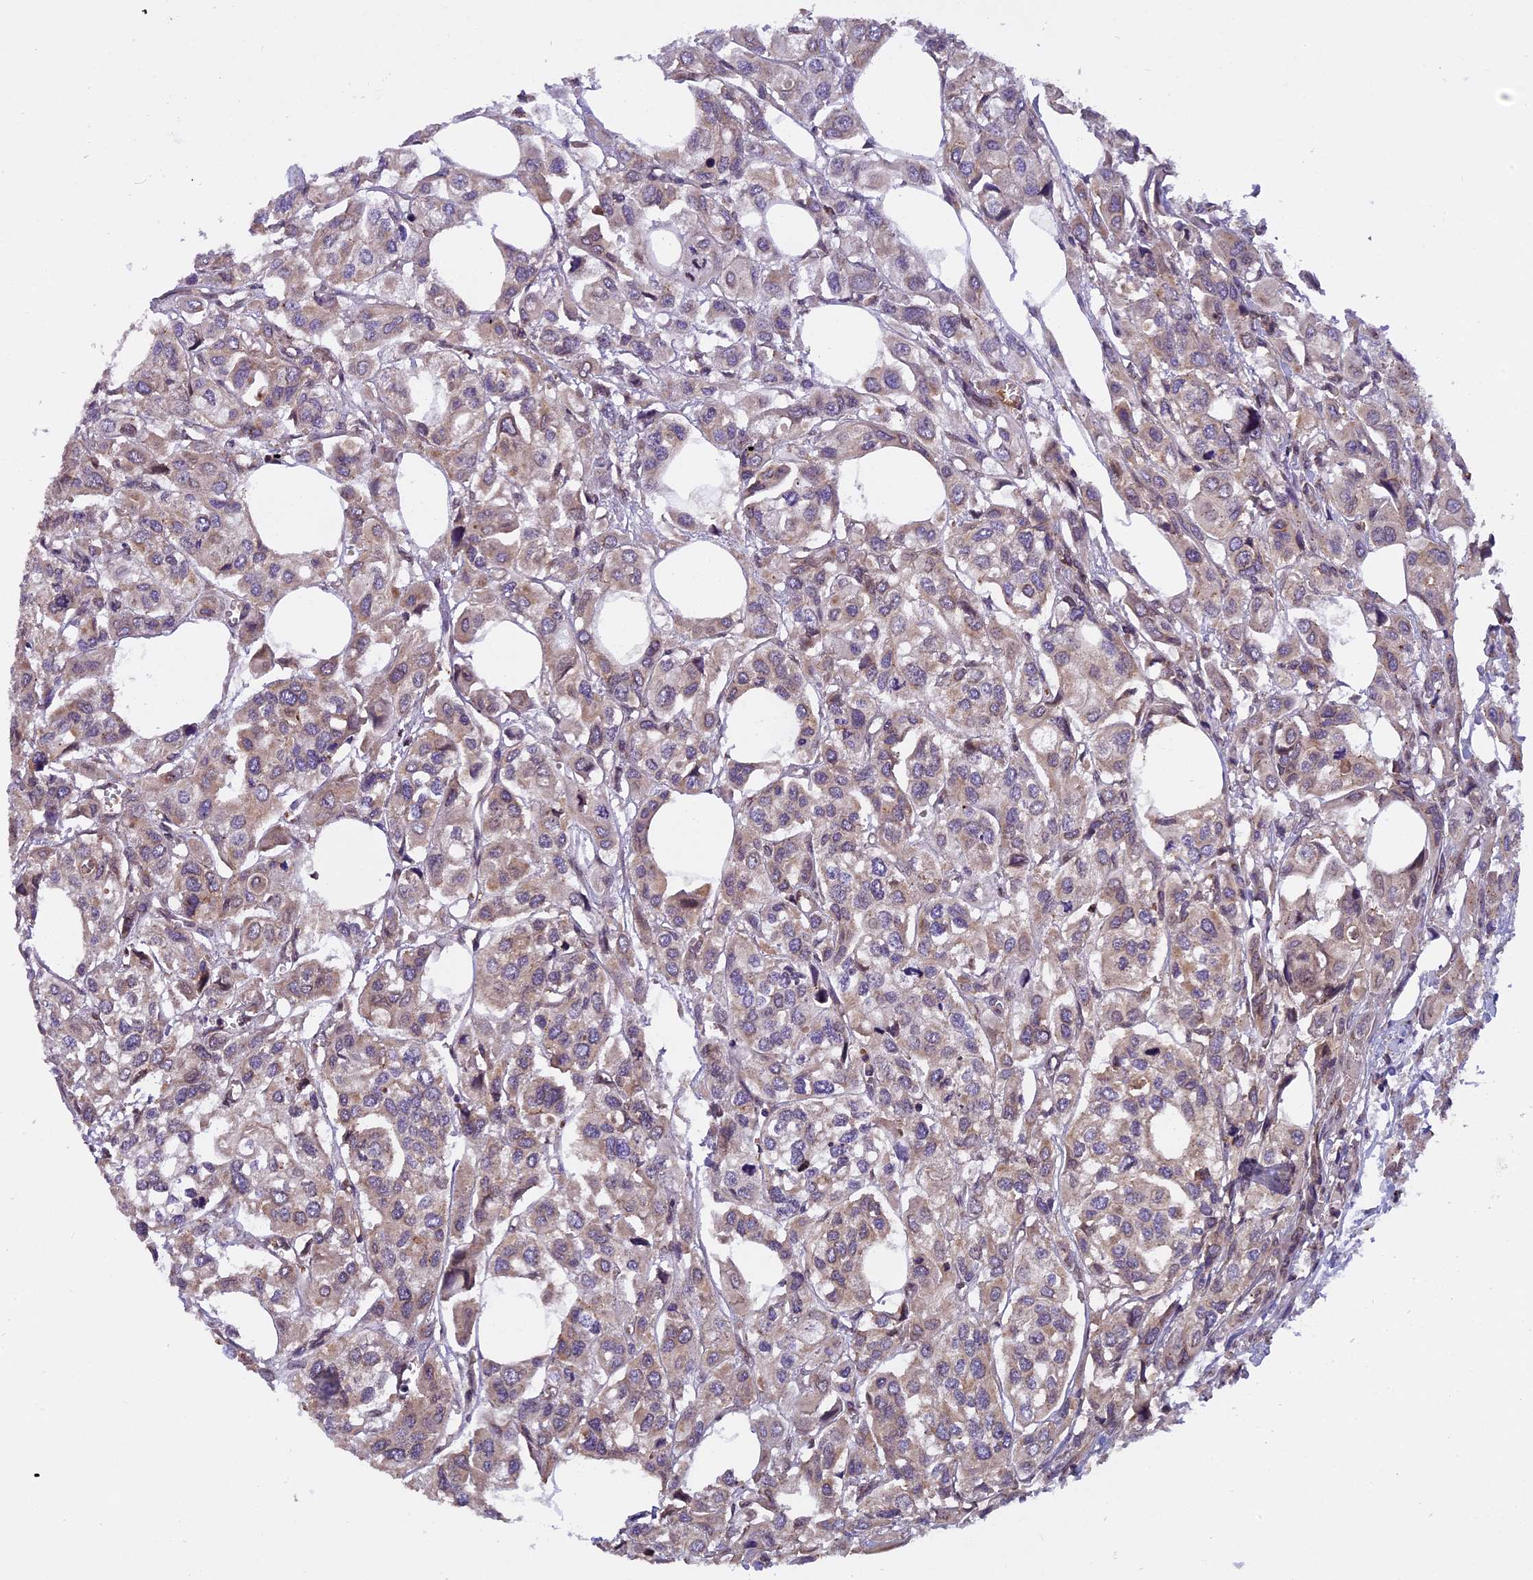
{"staining": {"intensity": "weak", "quantity": "25%-75%", "location": "cytoplasmic/membranous"}, "tissue": "urothelial cancer", "cell_type": "Tumor cells", "image_type": "cancer", "snomed": [{"axis": "morphology", "description": "Urothelial carcinoma, High grade"}, {"axis": "topography", "description": "Urinary bladder"}], "caption": "Urothelial cancer stained with a brown dye exhibits weak cytoplasmic/membranous positive expression in about 25%-75% of tumor cells.", "gene": "CHMP2A", "patient": {"sex": "male", "age": 67}}